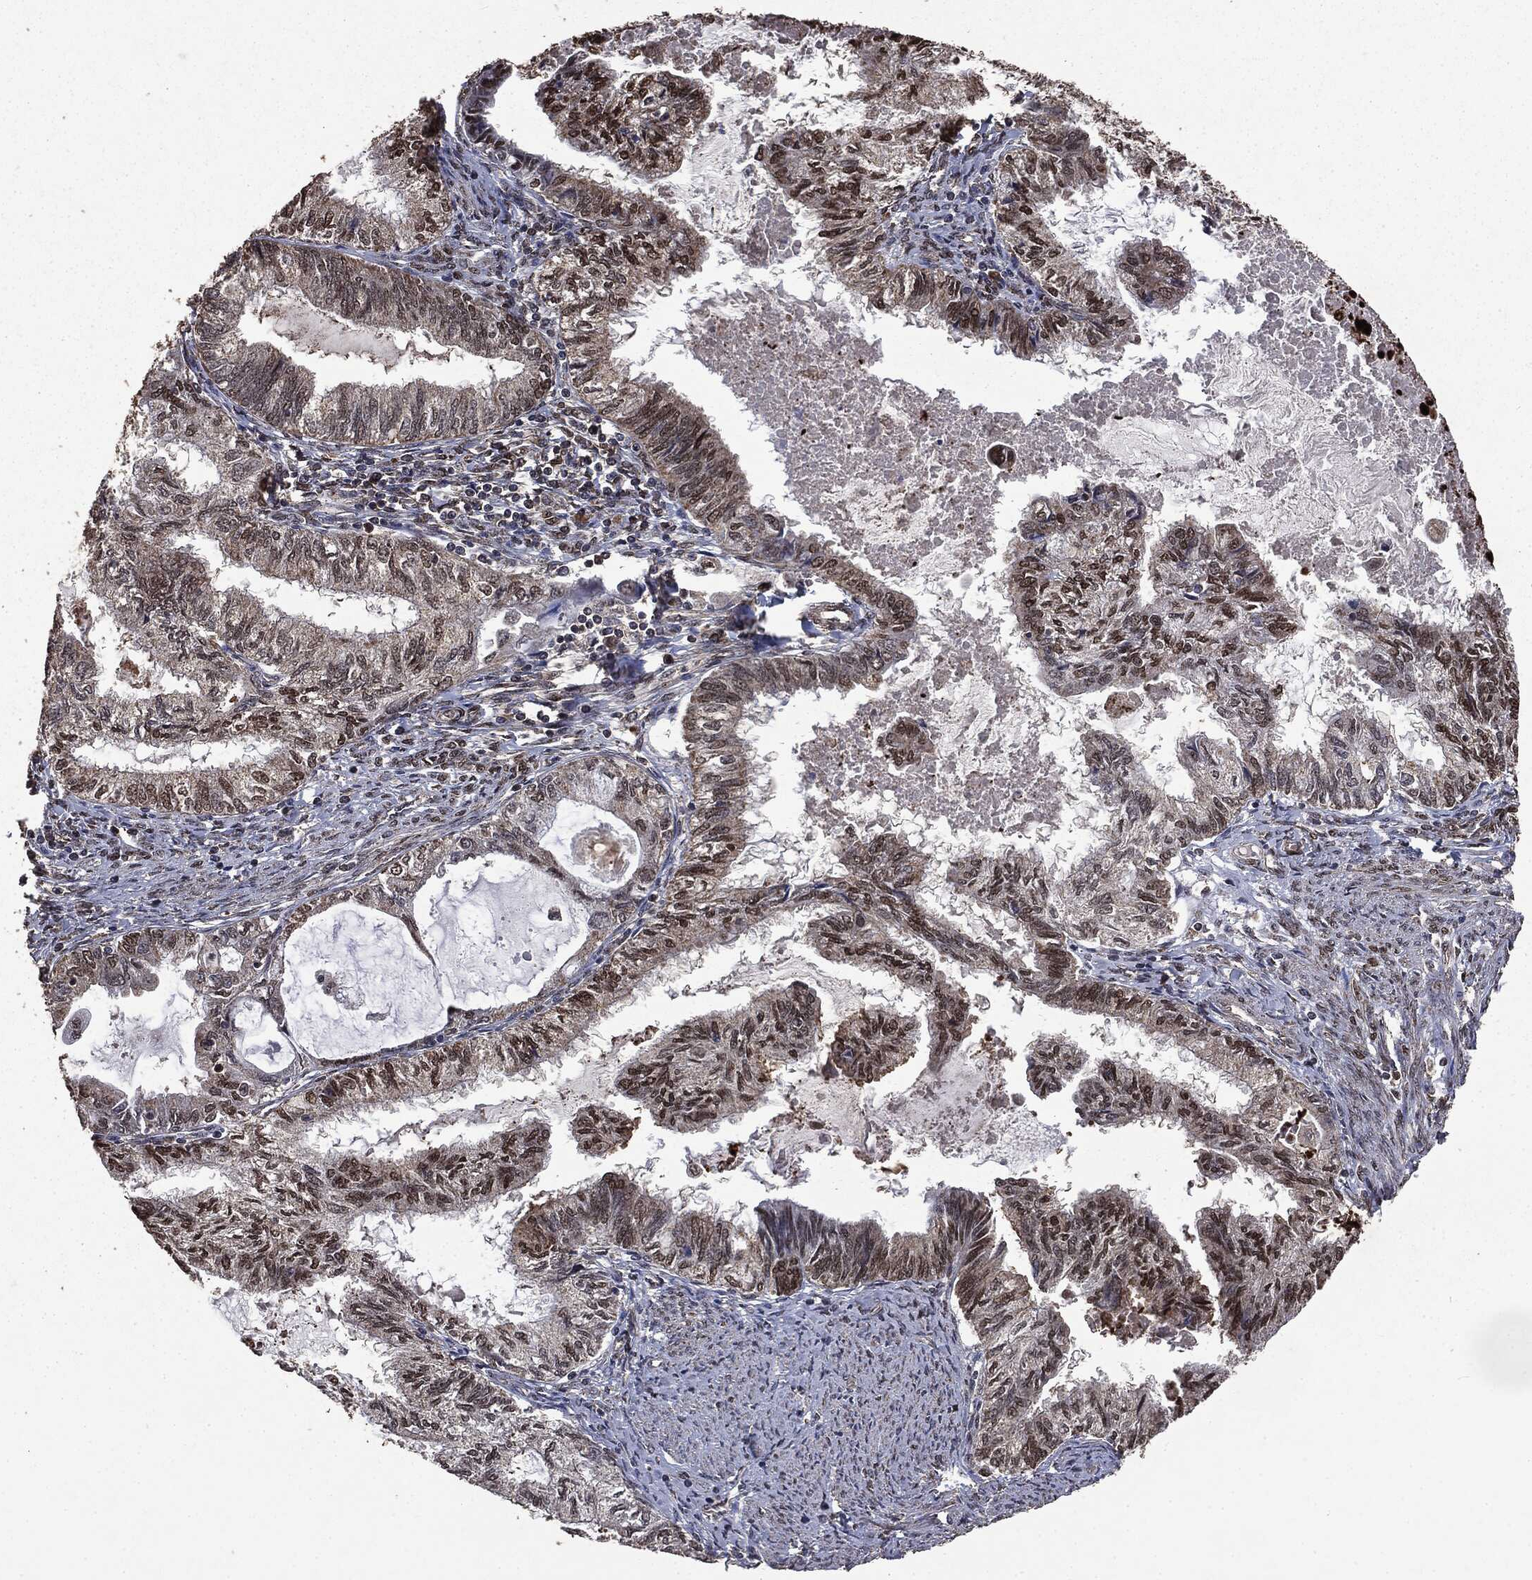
{"staining": {"intensity": "moderate", "quantity": "25%-75%", "location": "cytoplasmic/membranous,nuclear"}, "tissue": "endometrial cancer", "cell_type": "Tumor cells", "image_type": "cancer", "snomed": [{"axis": "morphology", "description": "Adenocarcinoma, NOS"}, {"axis": "topography", "description": "Endometrium"}], "caption": "IHC (DAB) staining of human endometrial cancer demonstrates moderate cytoplasmic/membranous and nuclear protein staining in about 25%-75% of tumor cells.", "gene": "PPP6R2", "patient": {"sex": "female", "age": 86}}